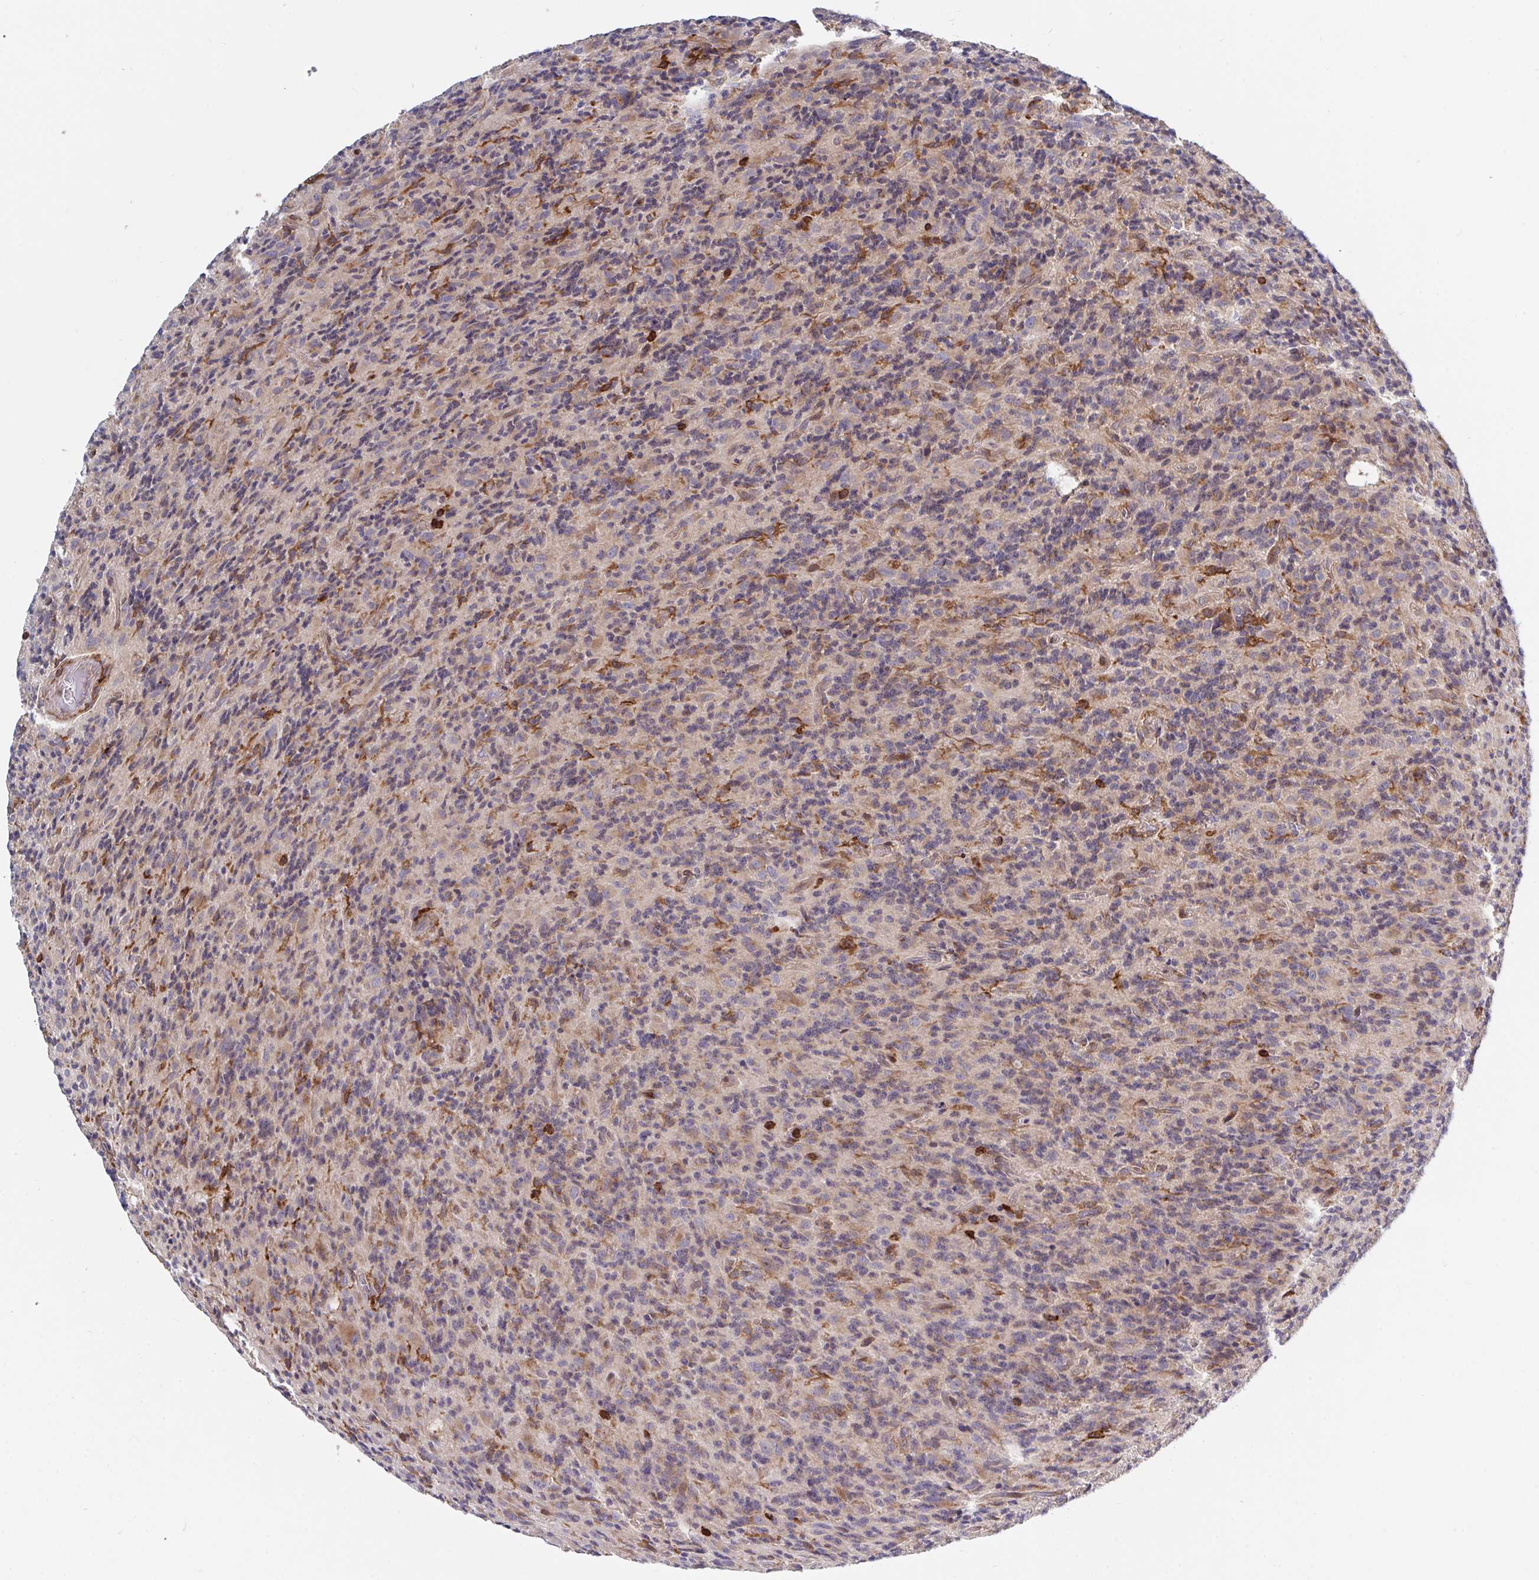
{"staining": {"intensity": "weak", "quantity": "25%-75%", "location": "cytoplasmic/membranous"}, "tissue": "glioma", "cell_type": "Tumor cells", "image_type": "cancer", "snomed": [{"axis": "morphology", "description": "Glioma, malignant, High grade"}, {"axis": "topography", "description": "Brain"}], "caption": "Protein staining of glioma tissue reveals weak cytoplasmic/membranous expression in approximately 25%-75% of tumor cells.", "gene": "FRMD3", "patient": {"sex": "male", "age": 76}}